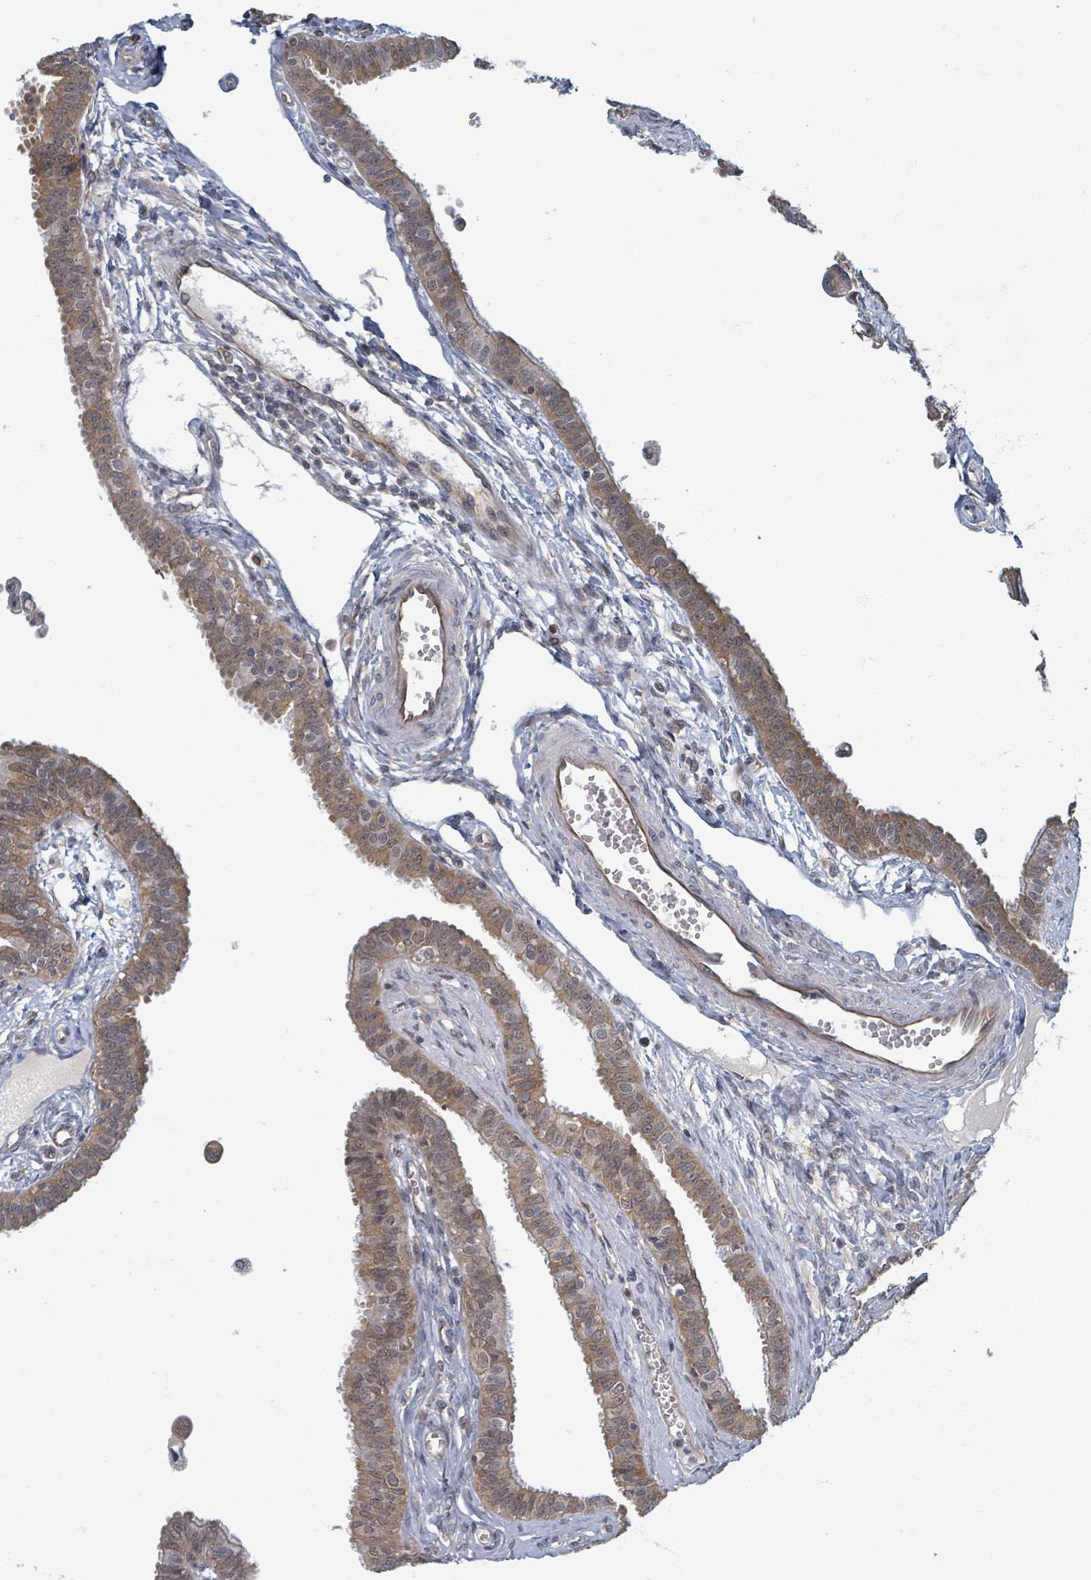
{"staining": {"intensity": "moderate", "quantity": ">75%", "location": "cytoplasmic/membranous,nuclear"}, "tissue": "fallopian tube", "cell_type": "Glandular cells", "image_type": "normal", "snomed": [{"axis": "morphology", "description": "Normal tissue, NOS"}, {"axis": "morphology", "description": "Carcinoma, NOS"}, {"axis": "topography", "description": "Fallopian tube"}, {"axis": "topography", "description": "Ovary"}], "caption": "Benign fallopian tube demonstrates moderate cytoplasmic/membranous,nuclear staining in approximately >75% of glandular cells.", "gene": "INTS15", "patient": {"sex": "female", "age": 59}}